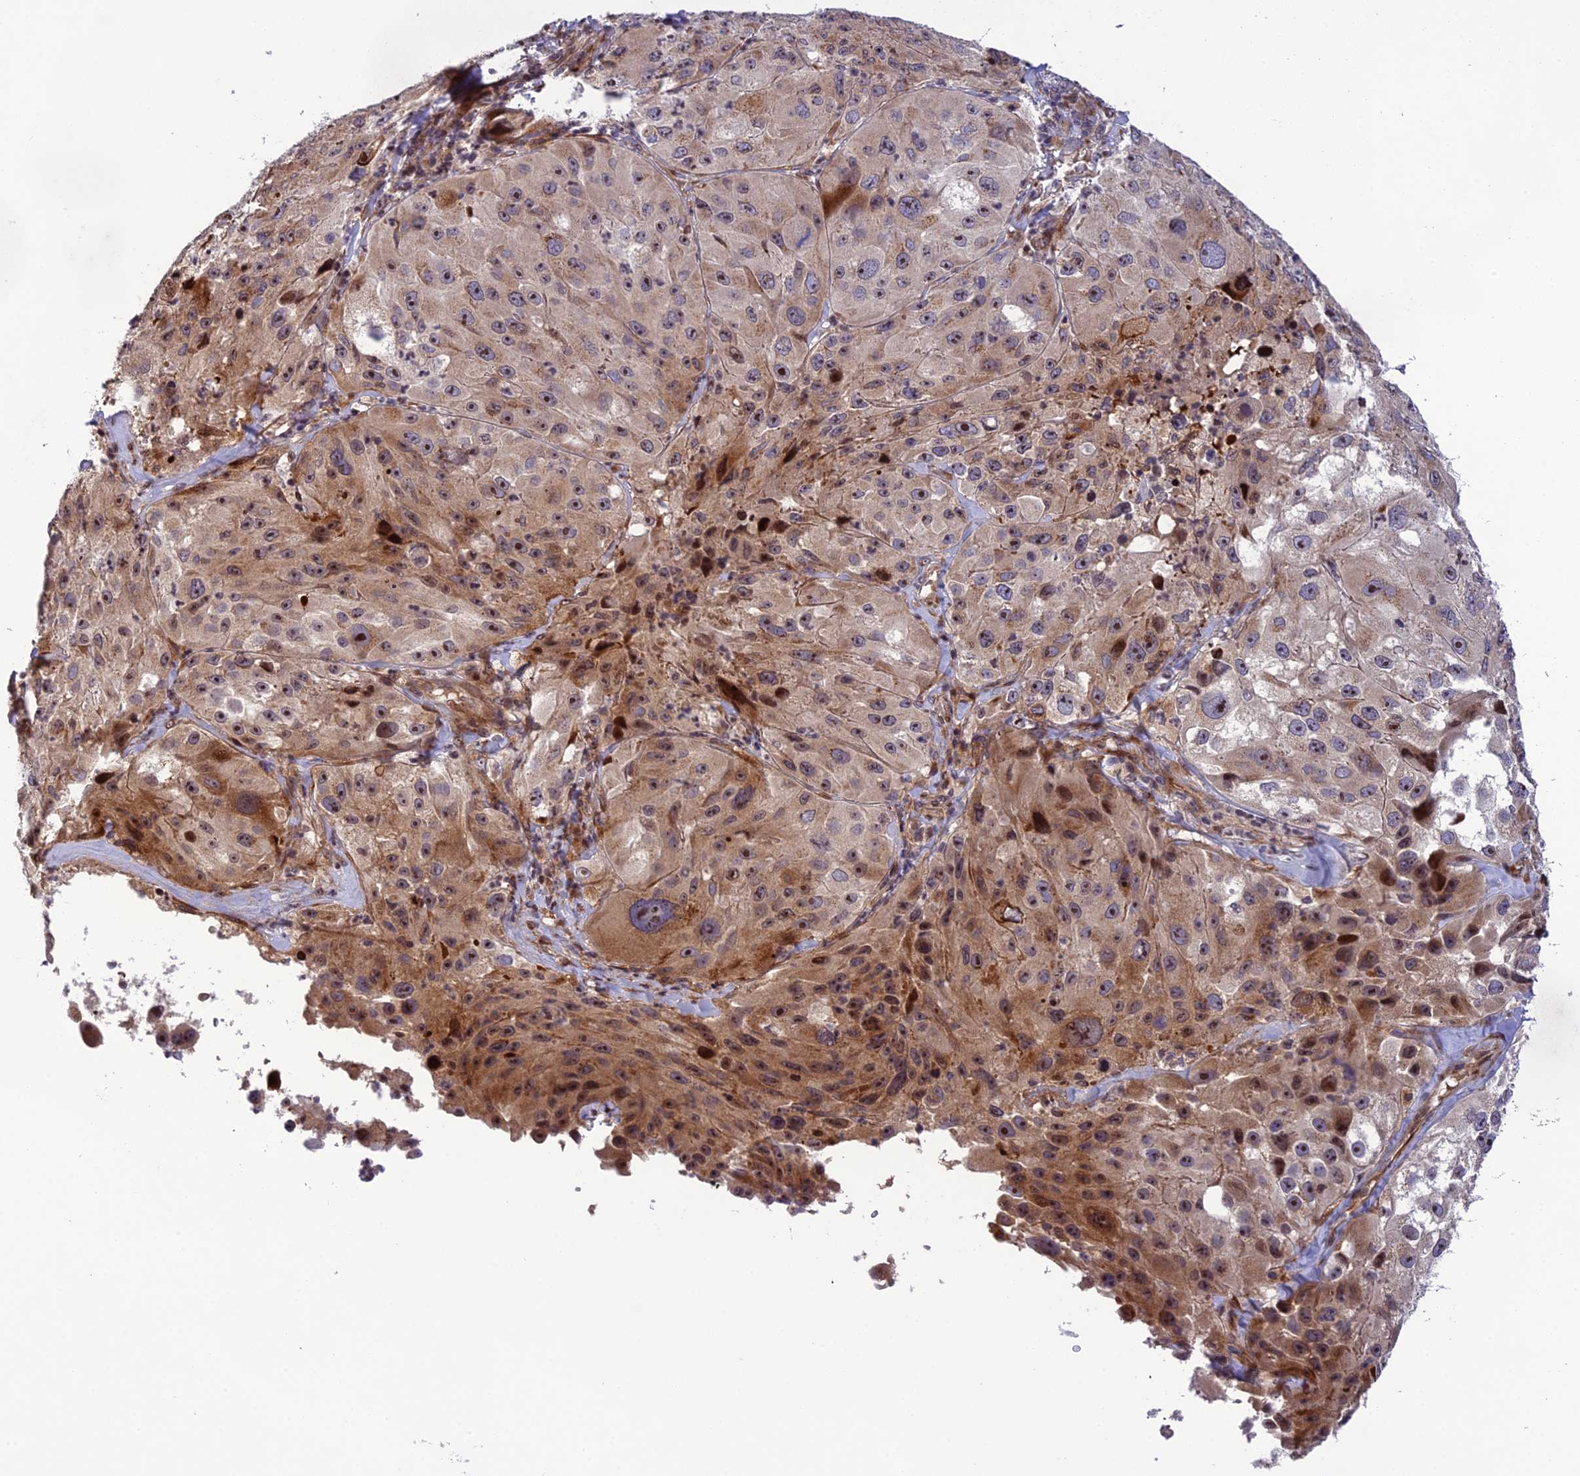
{"staining": {"intensity": "moderate", "quantity": "25%-75%", "location": "cytoplasmic/membranous,nuclear"}, "tissue": "melanoma", "cell_type": "Tumor cells", "image_type": "cancer", "snomed": [{"axis": "morphology", "description": "Malignant melanoma, Metastatic site"}, {"axis": "topography", "description": "Lymph node"}], "caption": "Melanoma tissue exhibits moderate cytoplasmic/membranous and nuclear expression in about 25%-75% of tumor cells, visualized by immunohistochemistry.", "gene": "SMIM7", "patient": {"sex": "male", "age": 62}}